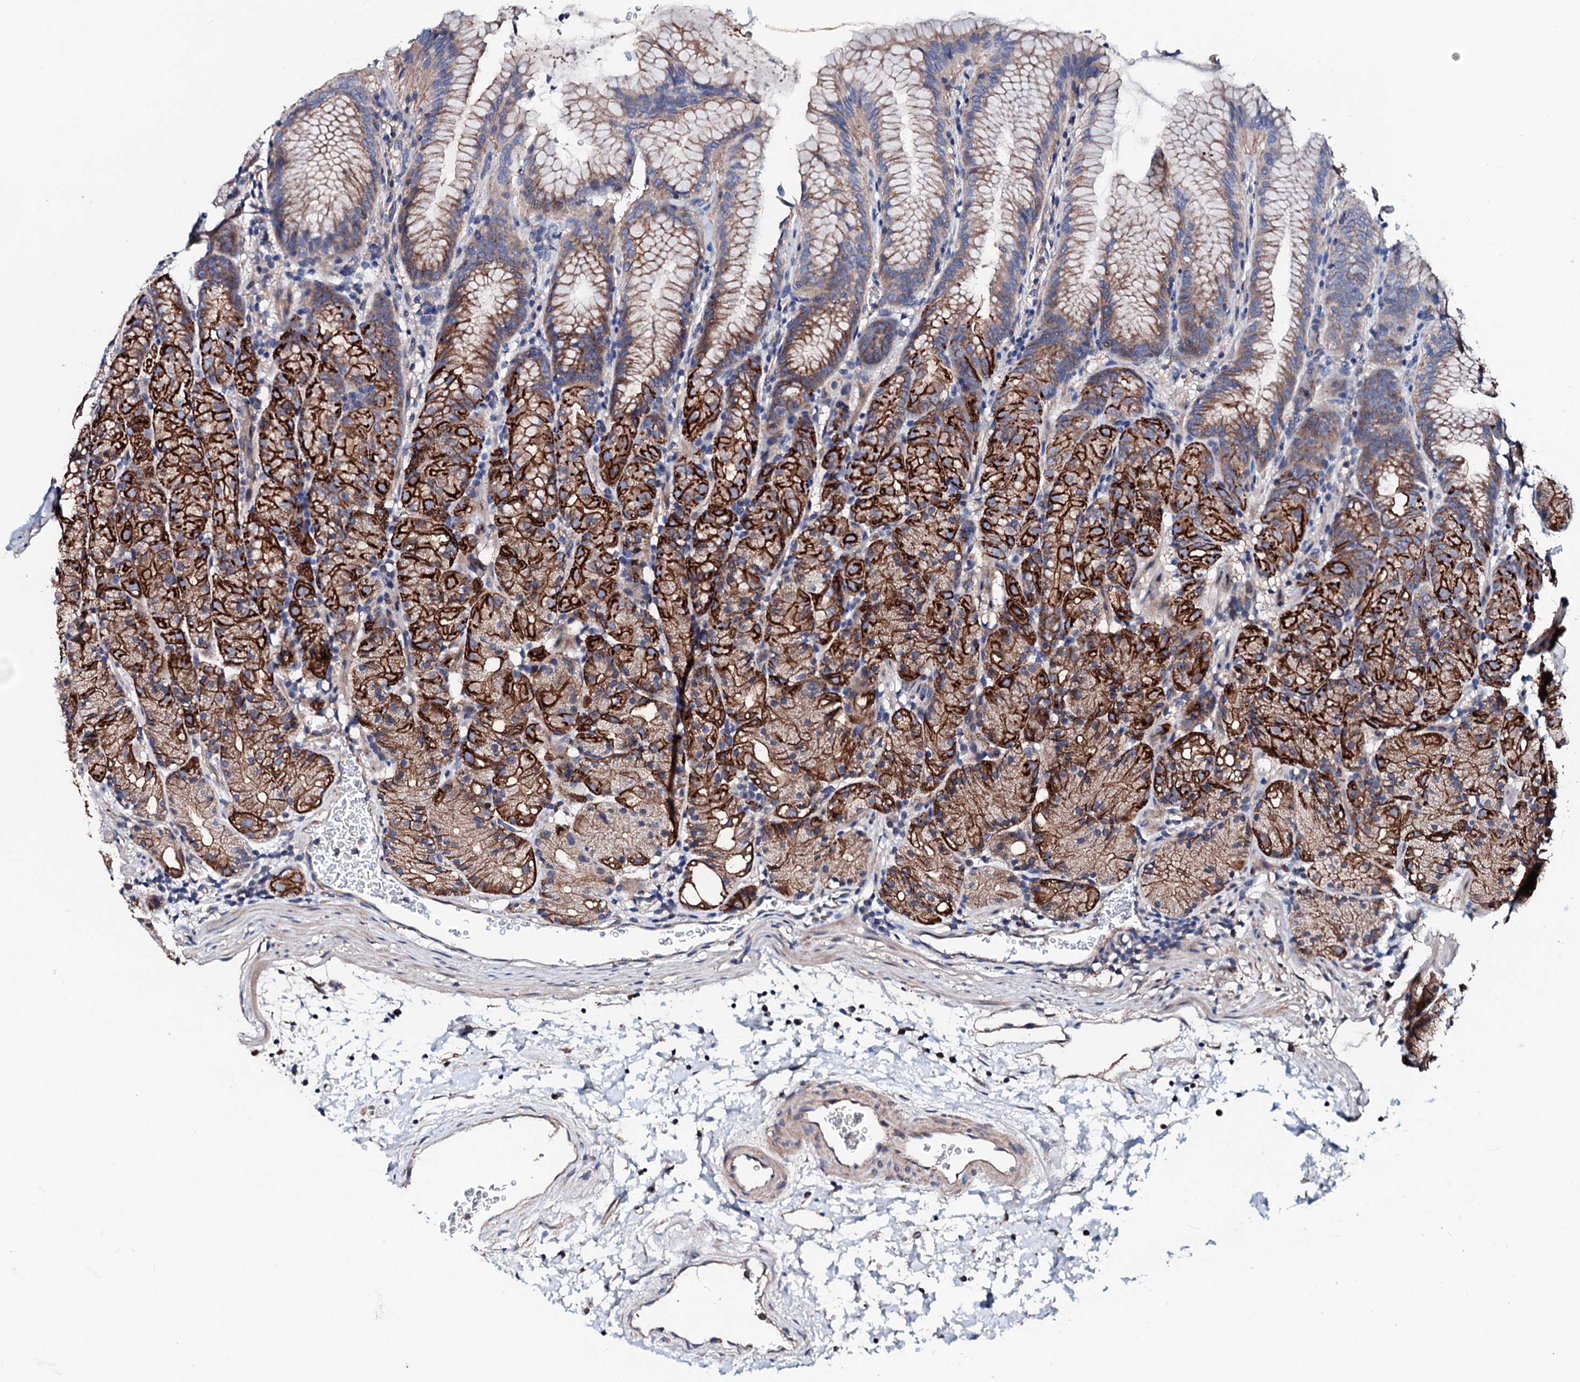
{"staining": {"intensity": "strong", "quantity": "25%-75%", "location": "cytoplasmic/membranous"}, "tissue": "stomach", "cell_type": "Glandular cells", "image_type": "normal", "snomed": [{"axis": "morphology", "description": "Normal tissue, NOS"}, {"axis": "topography", "description": "Stomach, upper"}], "caption": "A high-resolution micrograph shows IHC staining of normal stomach, which demonstrates strong cytoplasmic/membranous staining in about 25%-75% of glandular cells.", "gene": "TBCEL", "patient": {"sex": "male", "age": 48}}